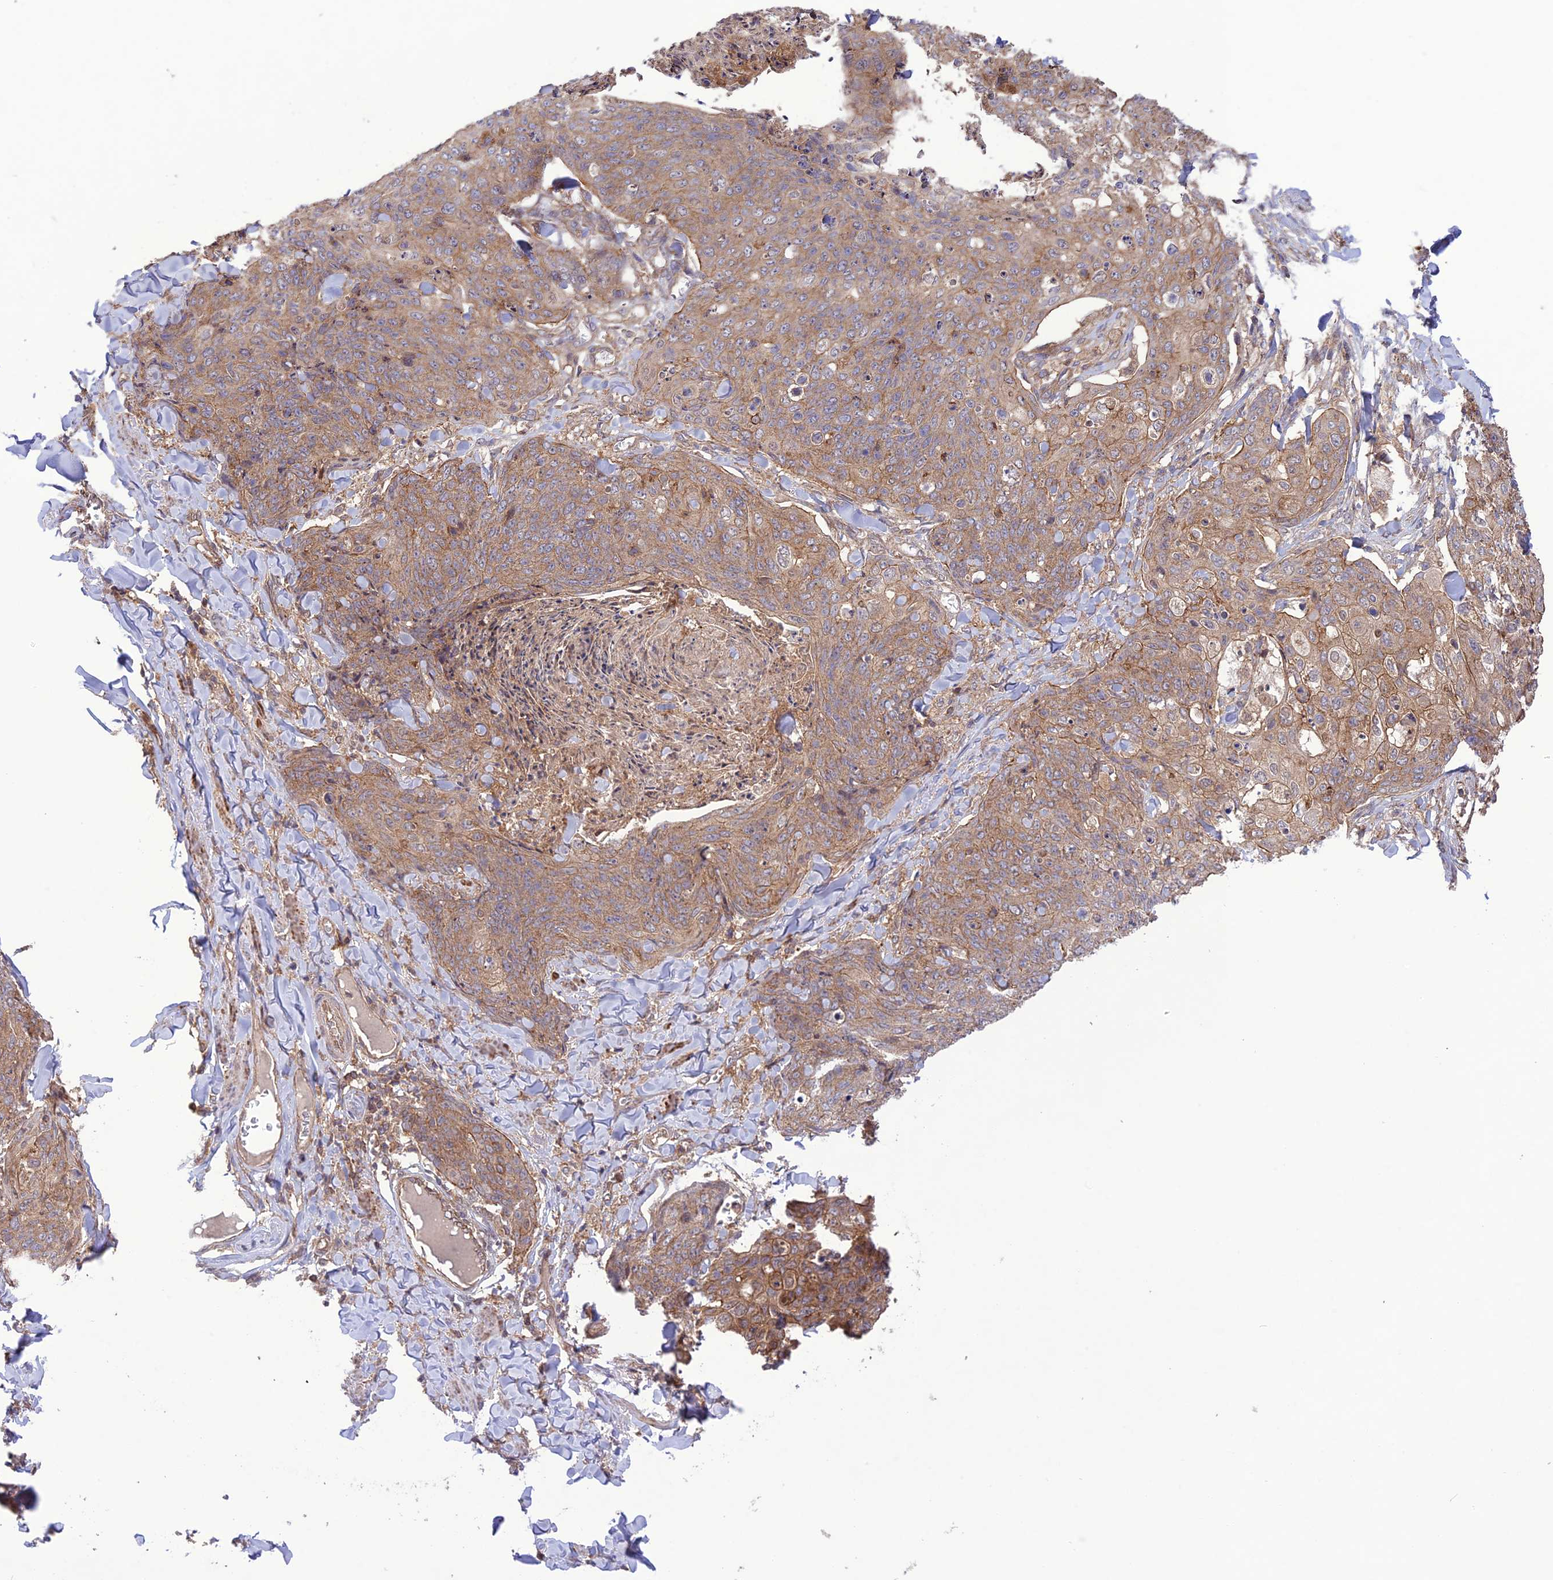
{"staining": {"intensity": "moderate", "quantity": ">75%", "location": "cytoplasmic/membranous"}, "tissue": "skin cancer", "cell_type": "Tumor cells", "image_type": "cancer", "snomed": [{"axis": "morphology", "description": "Squamous cell carcinoma, NOS"}, {"axis": "topography", "description": "Skin"}, {"axis": "topography", "description": "Vulva"}], "caption": "Immunohistochemistry histopathology image of human skin cancer (squamous cell carcinoma) stained for a protein (brown), which exhibits medium levels of moderate cytoplasmic/membranous positivity in approximately >75% of tumor cells.", "gene": "FCHSD1", "patient": {"sex": "female", "age": 85}}